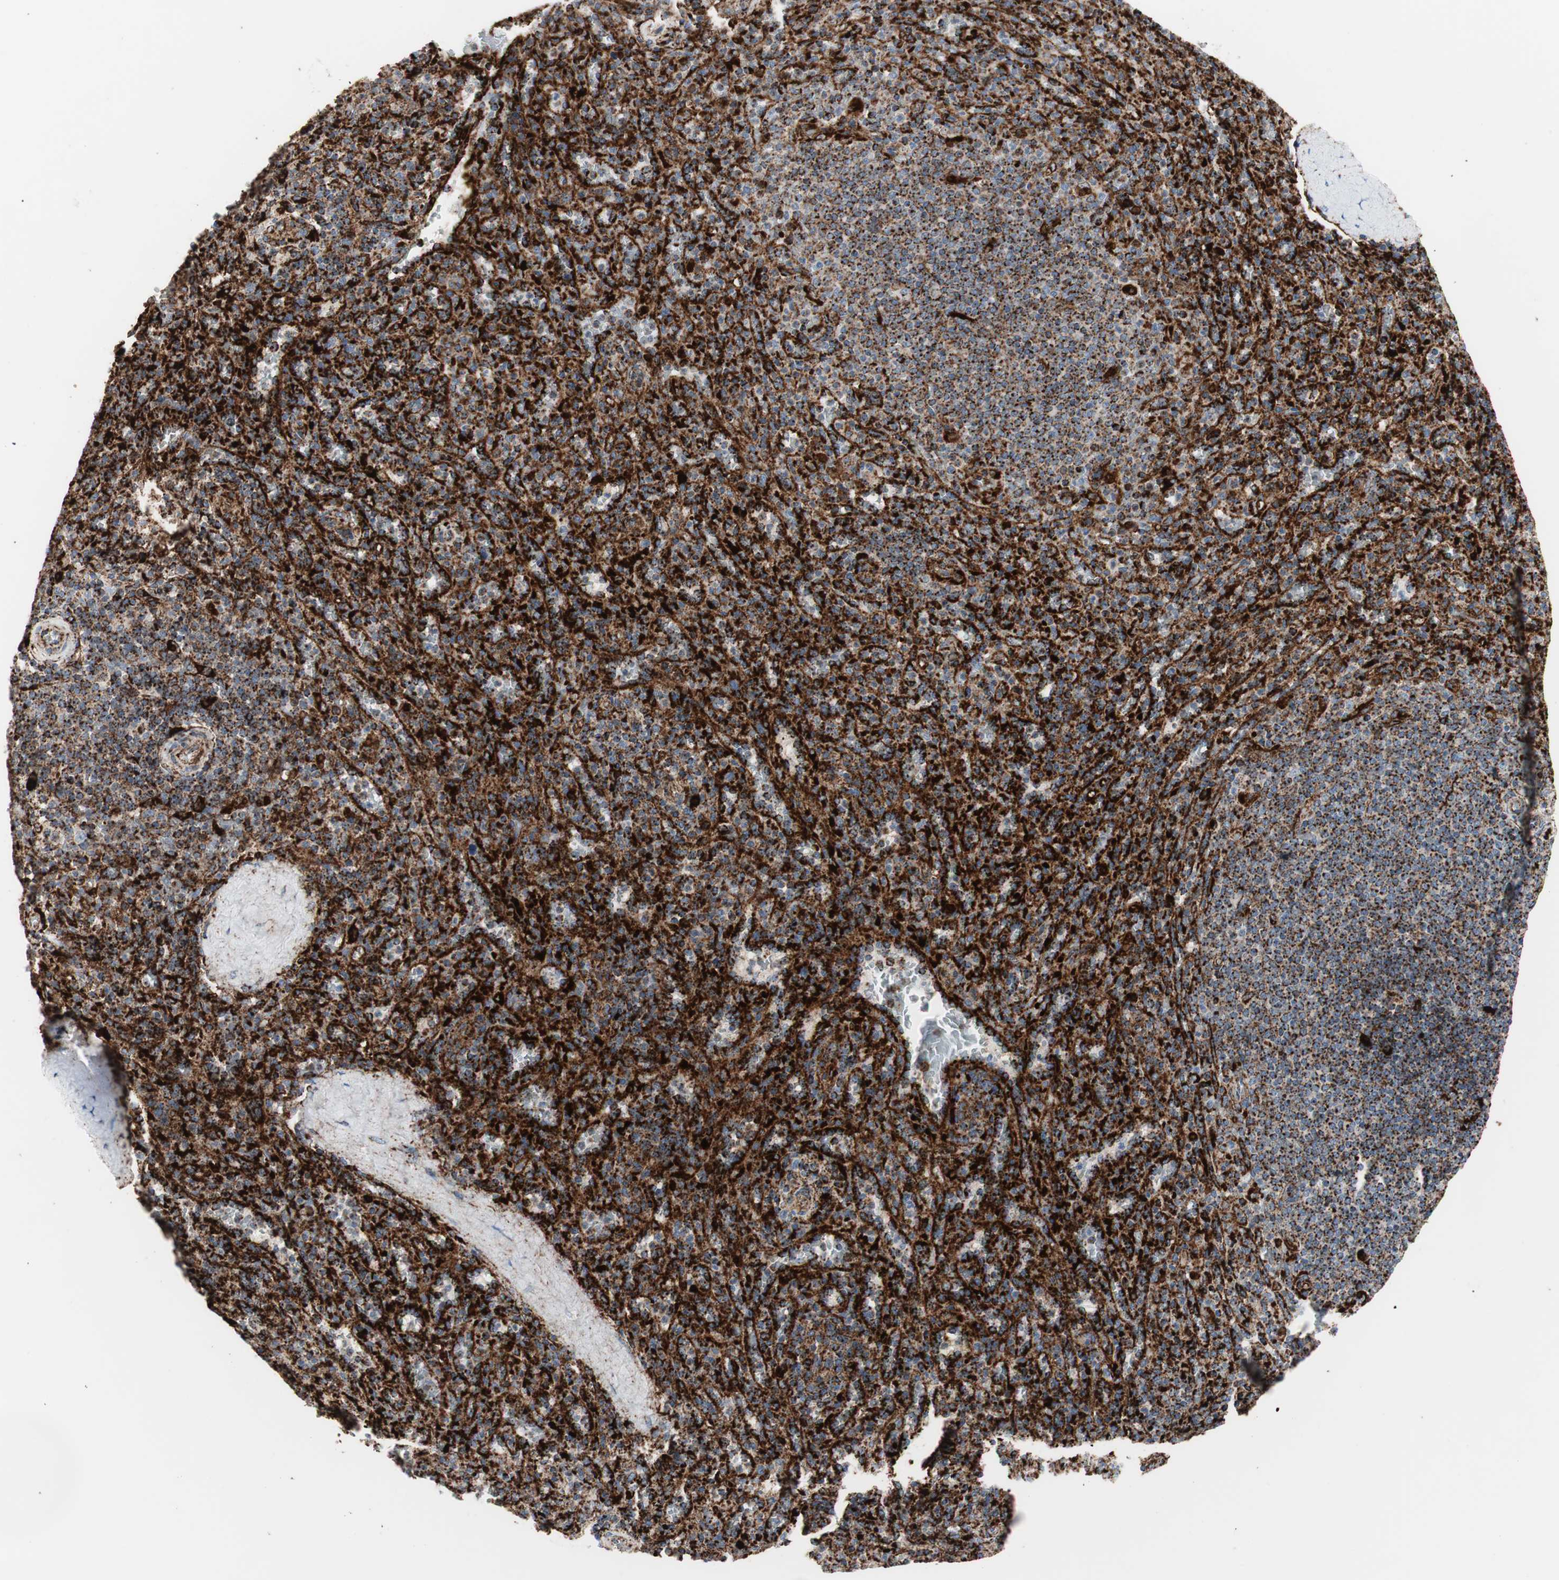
{"staining": {"intensity": "strong", "quantity": ">75%", "location": "cytoplasmic/membranous"}, "tissue": "spleen", "cell_type": "Cells in red pulp", "image_type": "normal", "snomed": [{"axis": "morphology", "description": "Normal tissue, NOS"}, {"axis": "topography", "description": "Spleen"}], "caption": "The image displays staining of unremarkable spleen, revealing strong cytoplasmic/membranous protein staining (brown color) within cells in red pulp. (IHC, brightfield microscopy, high magnification).", "gene": "LAMP1", "patient": {"sex": "male", "age": 36}}